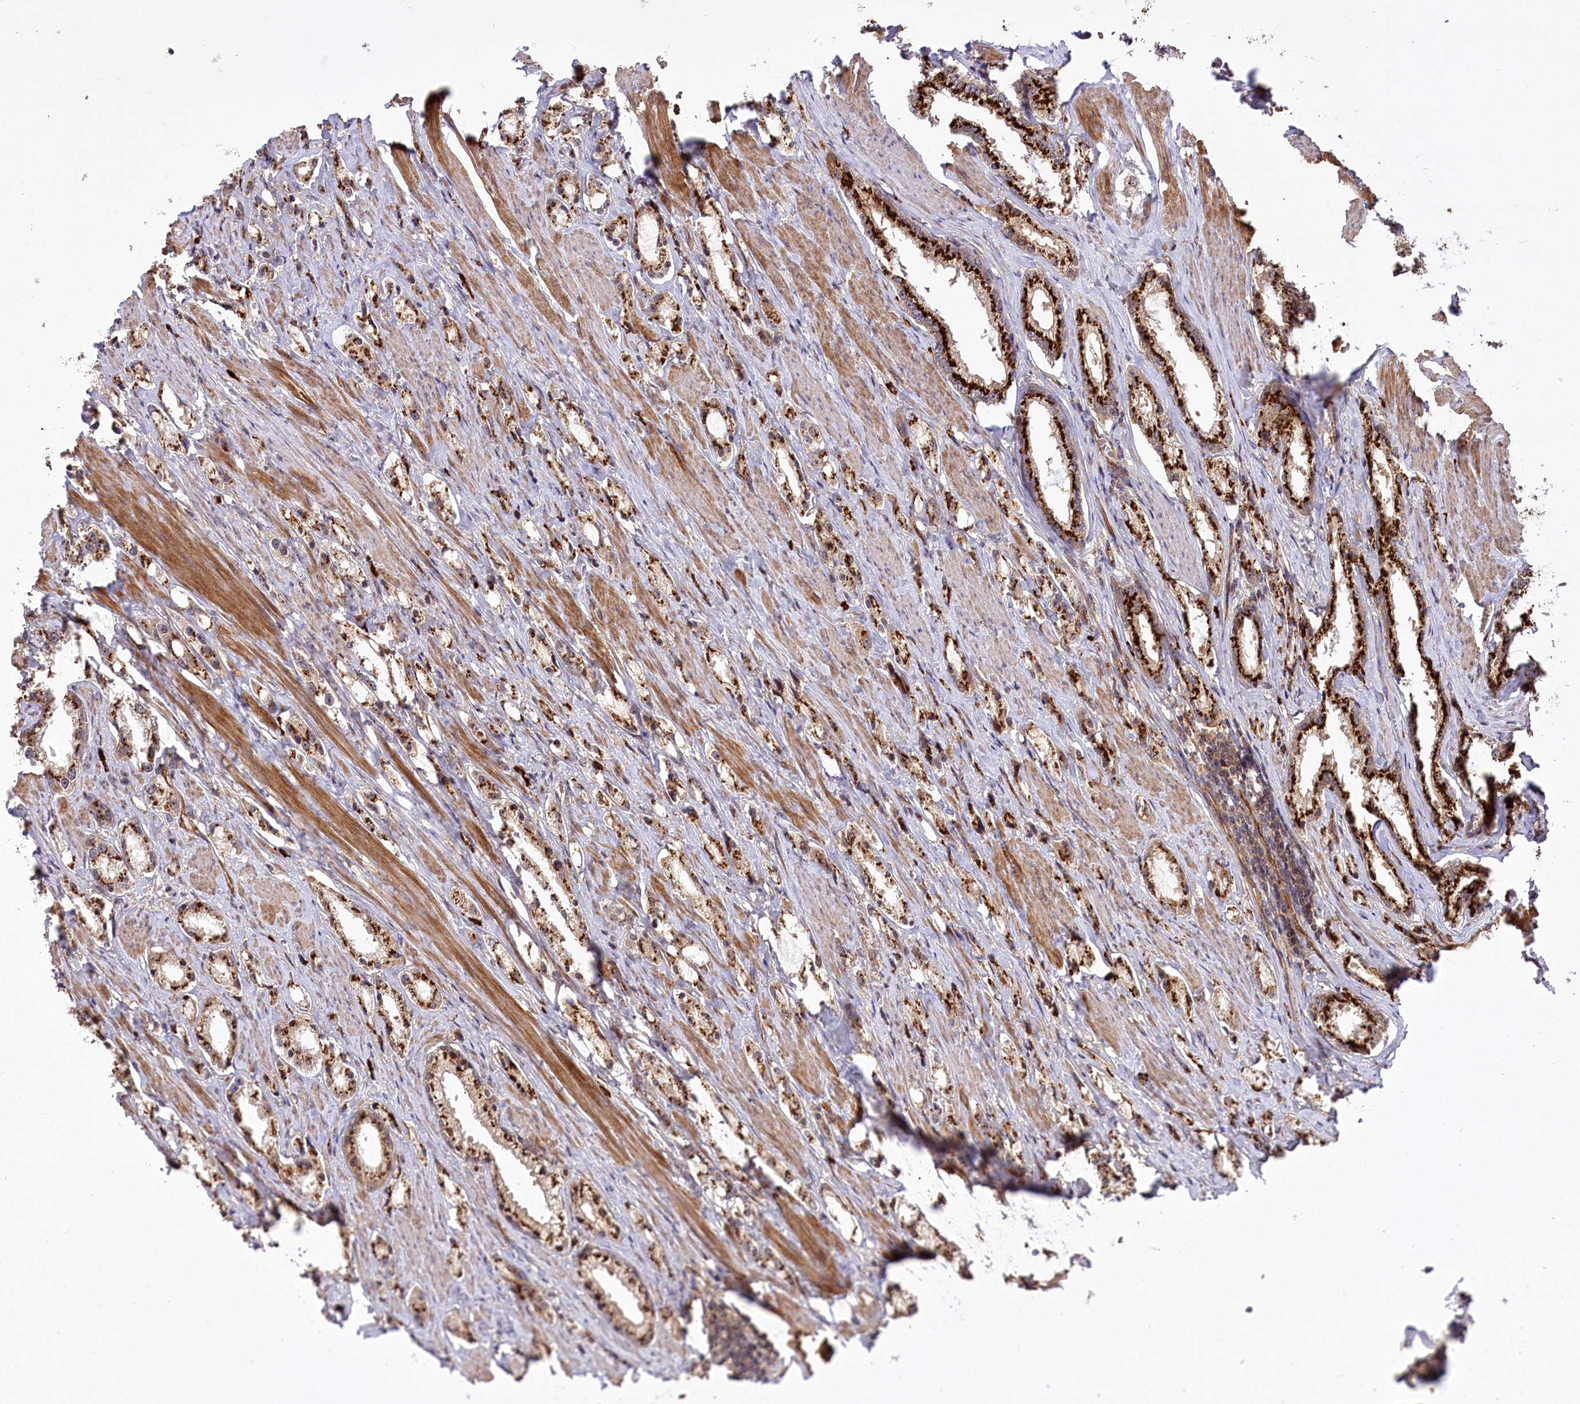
{"staining": {"intensity": "strong", "quantity": ">75%", "location": "cytoplasmic/membranous"}, "tissue": "prostate cancer", "cell_type": "Tumor cells", "image_type": "cancer", "snomed": [{"axis": "morphology", "description": "Adenocarcinoma, High grade"}, {"axis": "topography", "description": "Prostate"}], "caption": "Immunohistochemical staining of adenocarcinoma (high-grade) (prostate) displays strong cytoplasmic/membranous protein staining in approximately >75% of tumor cells. Using DAB (brown) and hematoxylin (blue) stains, captured at high magnification using brightfield microscopy.", "gene": "CARD19", "patient": {"sex": "male", "age": 66}}